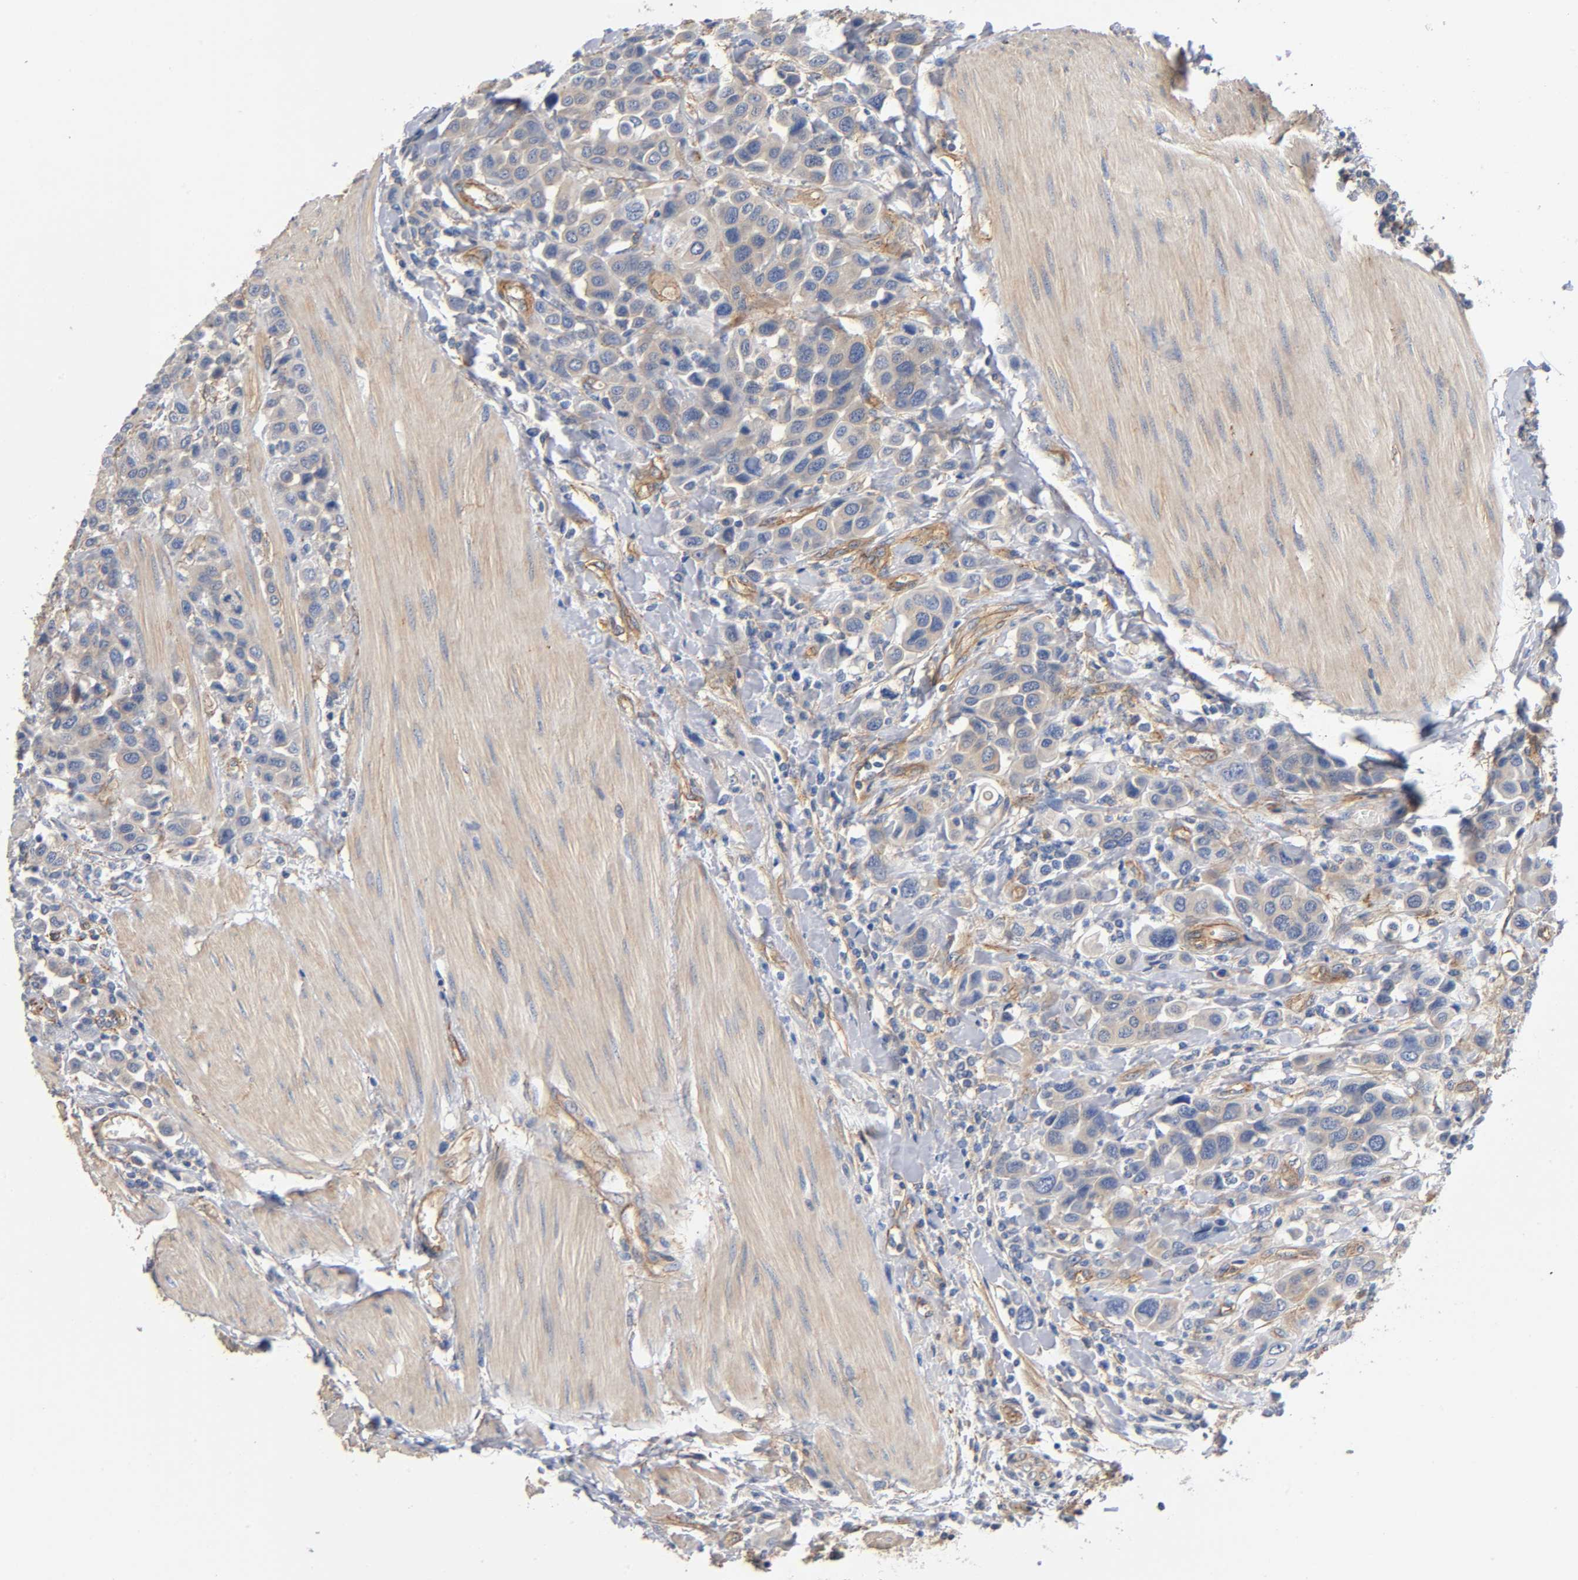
{"staining": {"intensity": "weak", "quantity": "25%-75%", "location": "cytoplasmic/membranous"}, "tissue": "urothelial cancer", "cell_type": "Tumor cells", "image_type": "cancer", "snomed": [{"axis": "morphology", "description": "Urothelial carcinoma, High grade"}, {"axis": "topography", "description": "Urinary bladder"}], "caption": "The micrograph exhibits staining of high-grade urothelial carcinoma, revealing weak cytoplasmic/membranous protein expression (brown color) within tumor cells.", "gene": "MARS1", "patient": {"sex": "male", "age": 50}}